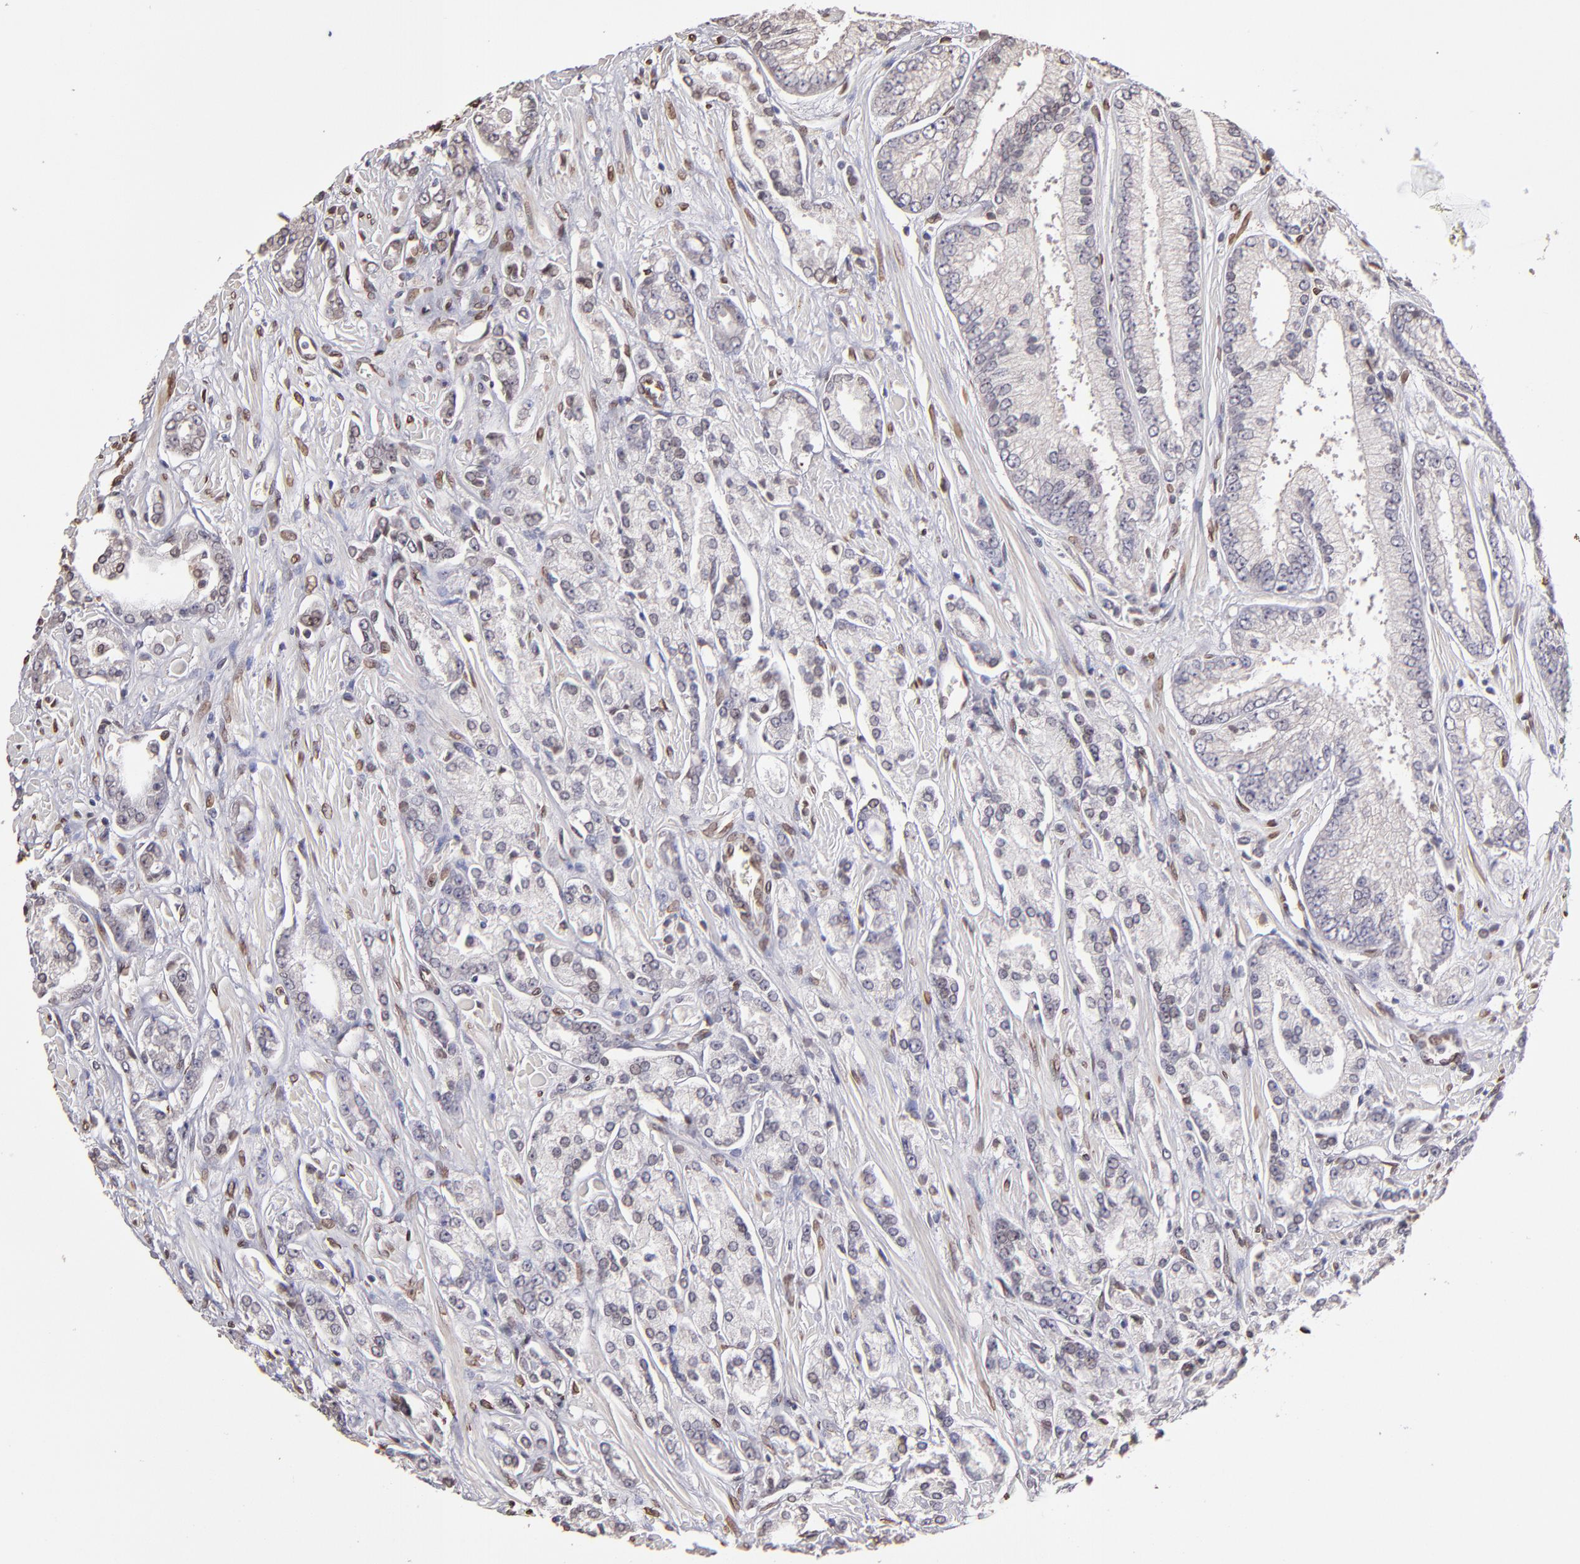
{"staining": {"intensity": "weak", "quantity": "<25%", "location": "cytoplasmic/membranous"}, "tissue": "prostate cancer", "cell_type": "Tumor cells", "image_type": "cancer", "snomed": [{"axis": "morphology", "description": "Adenocarcinoma, High grade"}, {"axis": "topography", "description": "Prostate"}], "caption": "There is no significant staining in tumor cells of prostate cancer (high-grade adenocarcinoma).", "gene": "PUM3", "patient": {"sex": "male", "age": 71}}